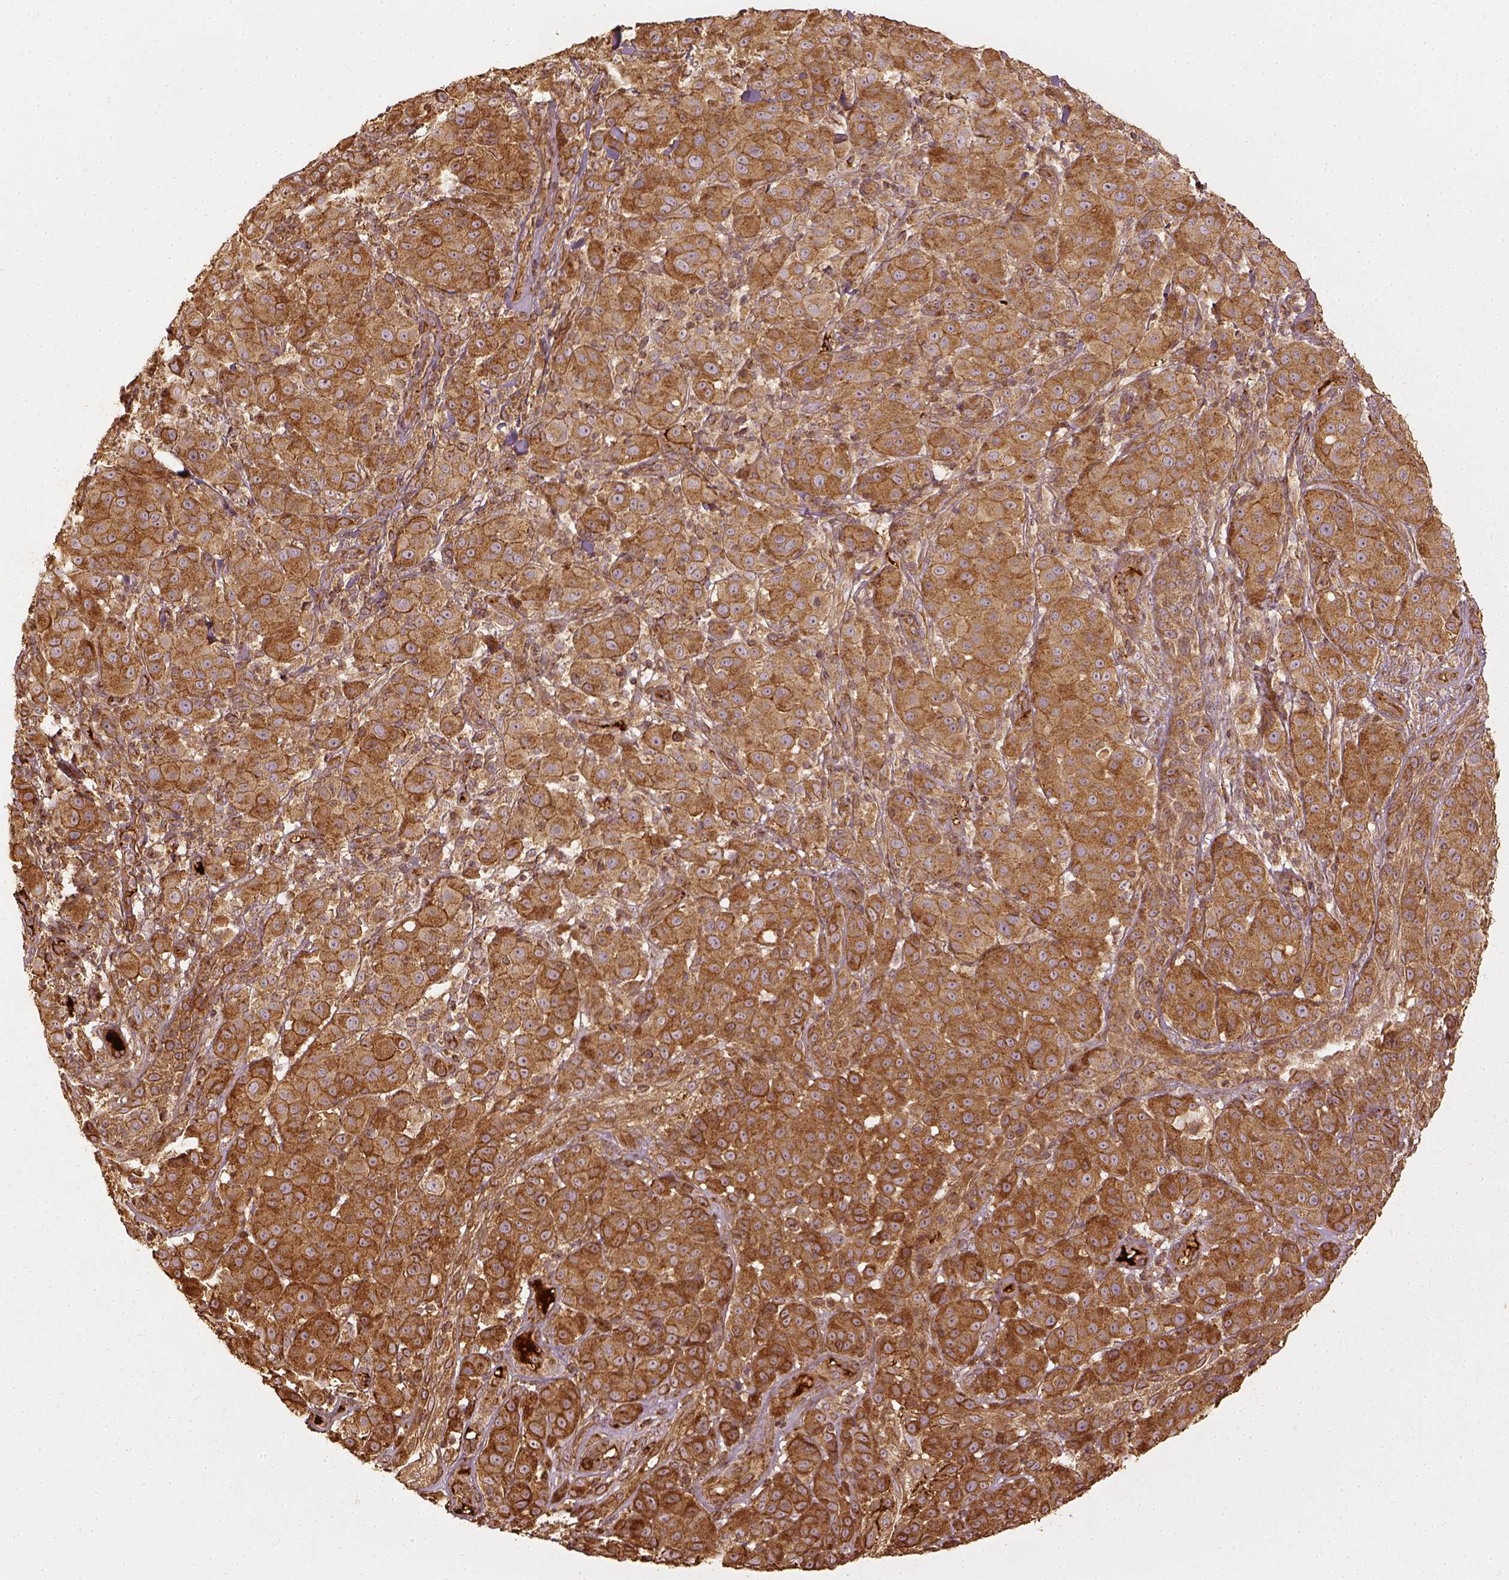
{"staining": {"intensity": "moderate", "quantity": ">75%", "location": "cytoplasmic/membranous"}, "tissue": "melanoma", "cell_type": "Tumor cells", "image_type": "cancer", "snomed": [{"axis": "morphology", "description": "Malignant melanoma, NOS"}, {"axis": "topography", "description": "Skin"}], "caption": "Brown immunohistochemical staining in melanoma exhibits moderate cytoplasmic/membranous staining in about >75% of tumor cells.", "gene": "VEGFA", "patient": {"sex": "female", "age": 87}}